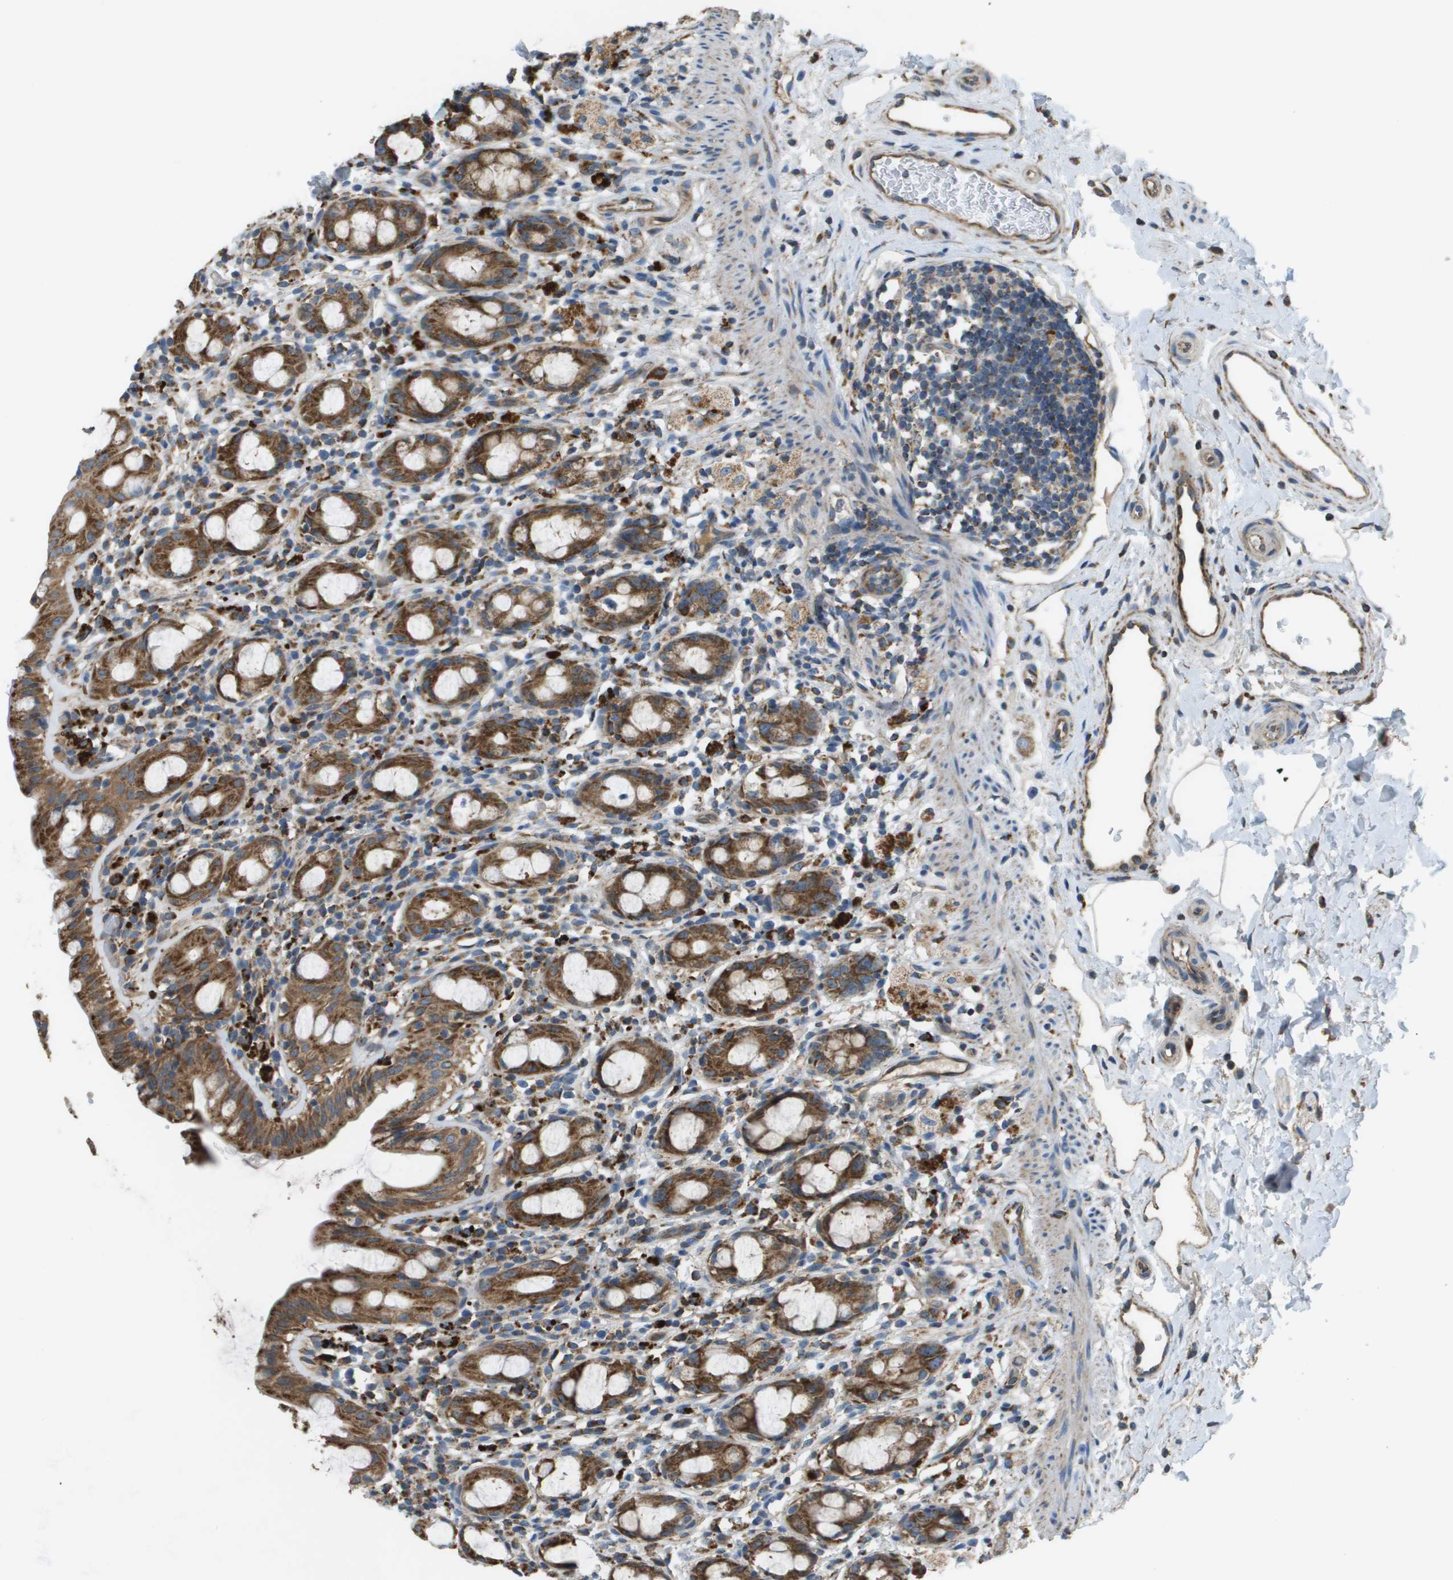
{"staining": {"intensity": "strong", "quantity": ">75%", "location": "cytoplasmic/membranous"}, "tissue": "rectum", "cell_type": "Glandular cells", "image_type": "normal", "snomed": [{"axis": "morphology", "description": "Normal tissue, NOS"}, {"axis": "topography", "description": "Rectum"}], "caption": "Glandular cells show strong cytoplasmic/membranous expression in approximately >75% of cells in normal rectum.", "gene": "NRK", "patient": {"sex": "male", "age": 44}}